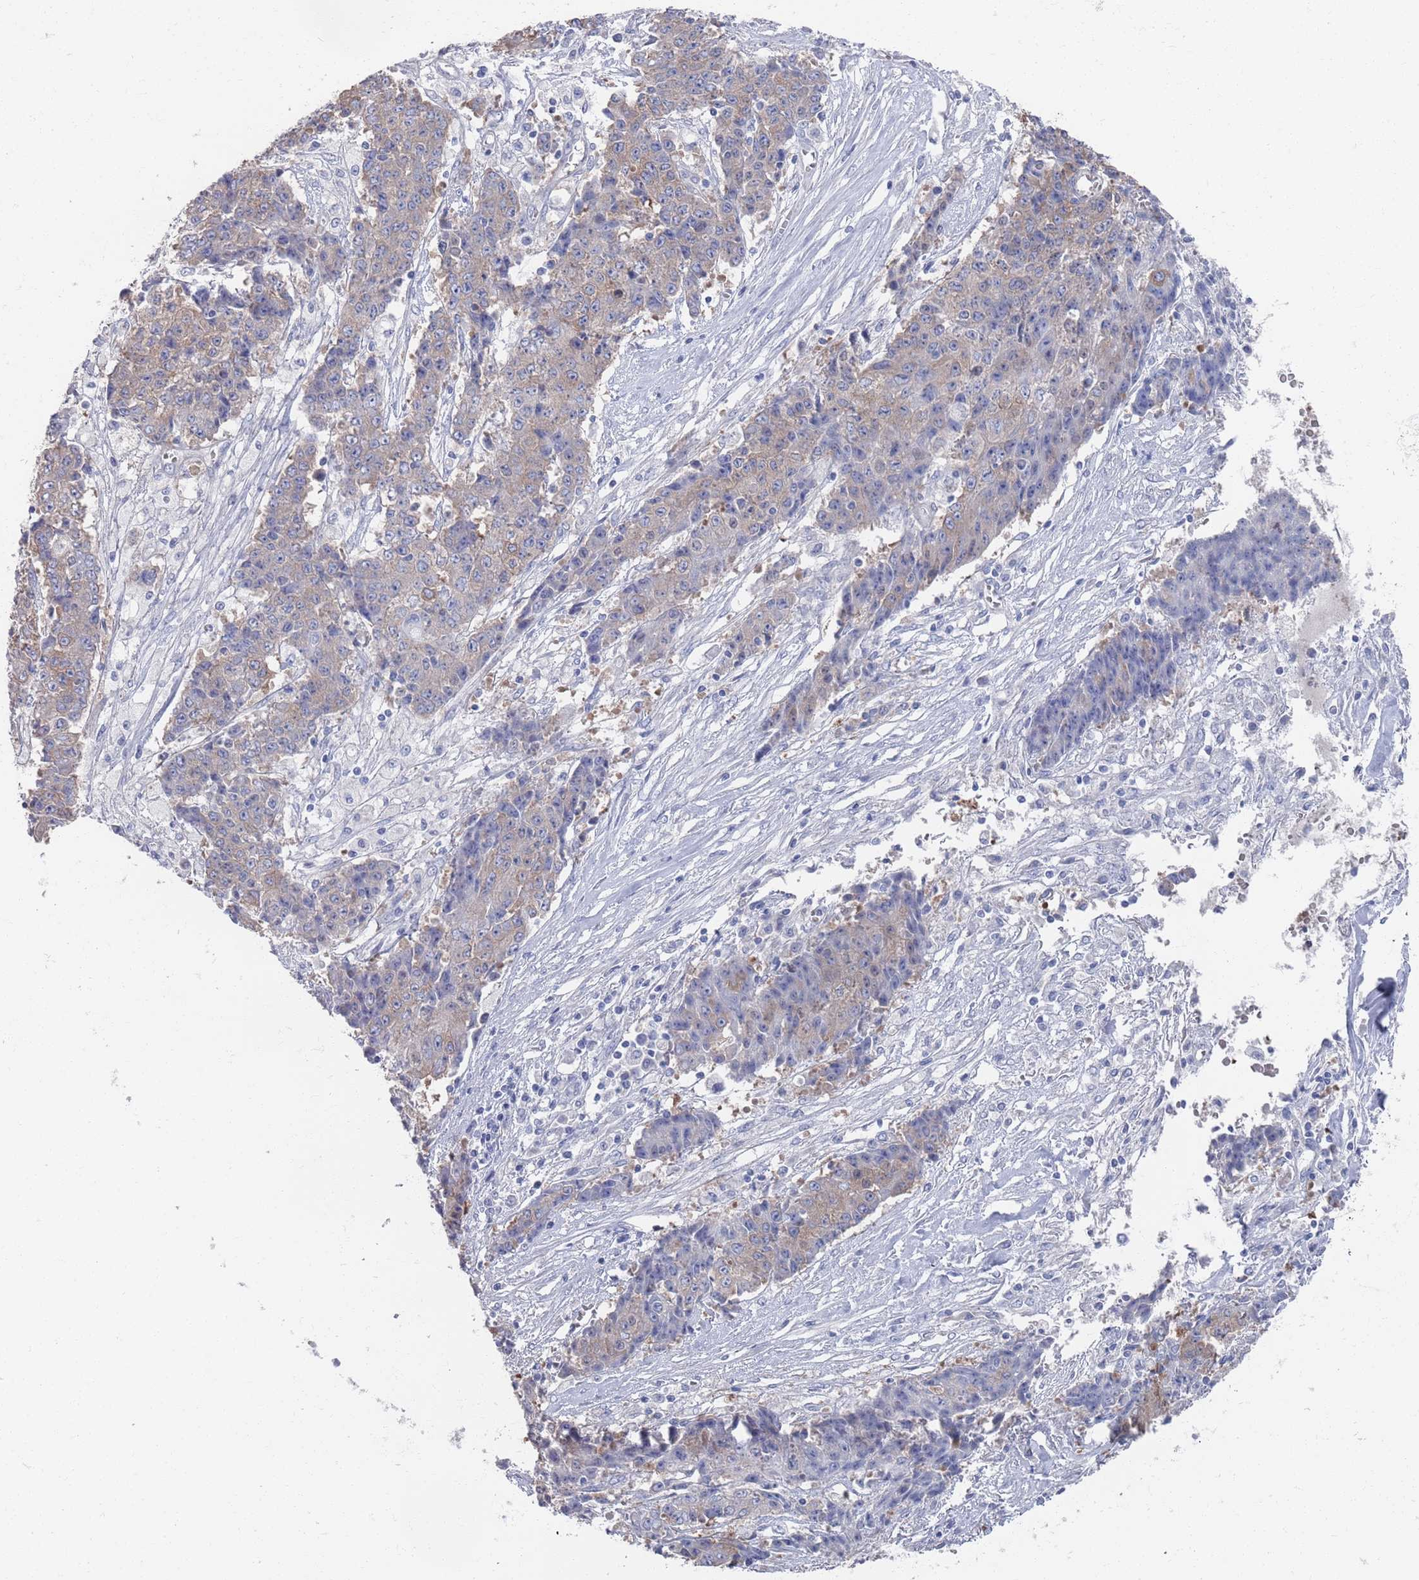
{"staining": {"intensity": "weak", "quantity": "25%-75%", "location": "cytoplasmic/membranous"}, "tissue": "ovarian cancer", "cell_type": "Tumor cells", "image_type": "cancer", "snomed": [{"axis": "morphology", "description": "Carcinoma, endometroid"}, {"axis": "topography", "description": "Ovary"}], "caption": "Immunohistochemical staining of human ovarian endometroid carcinoma shows weak cytoplasmic/membranous protein expression in approximately 25%-75% of tumor cells.", "gene": "TMCO3", "patient": {"sex": "female", "age": 42}}